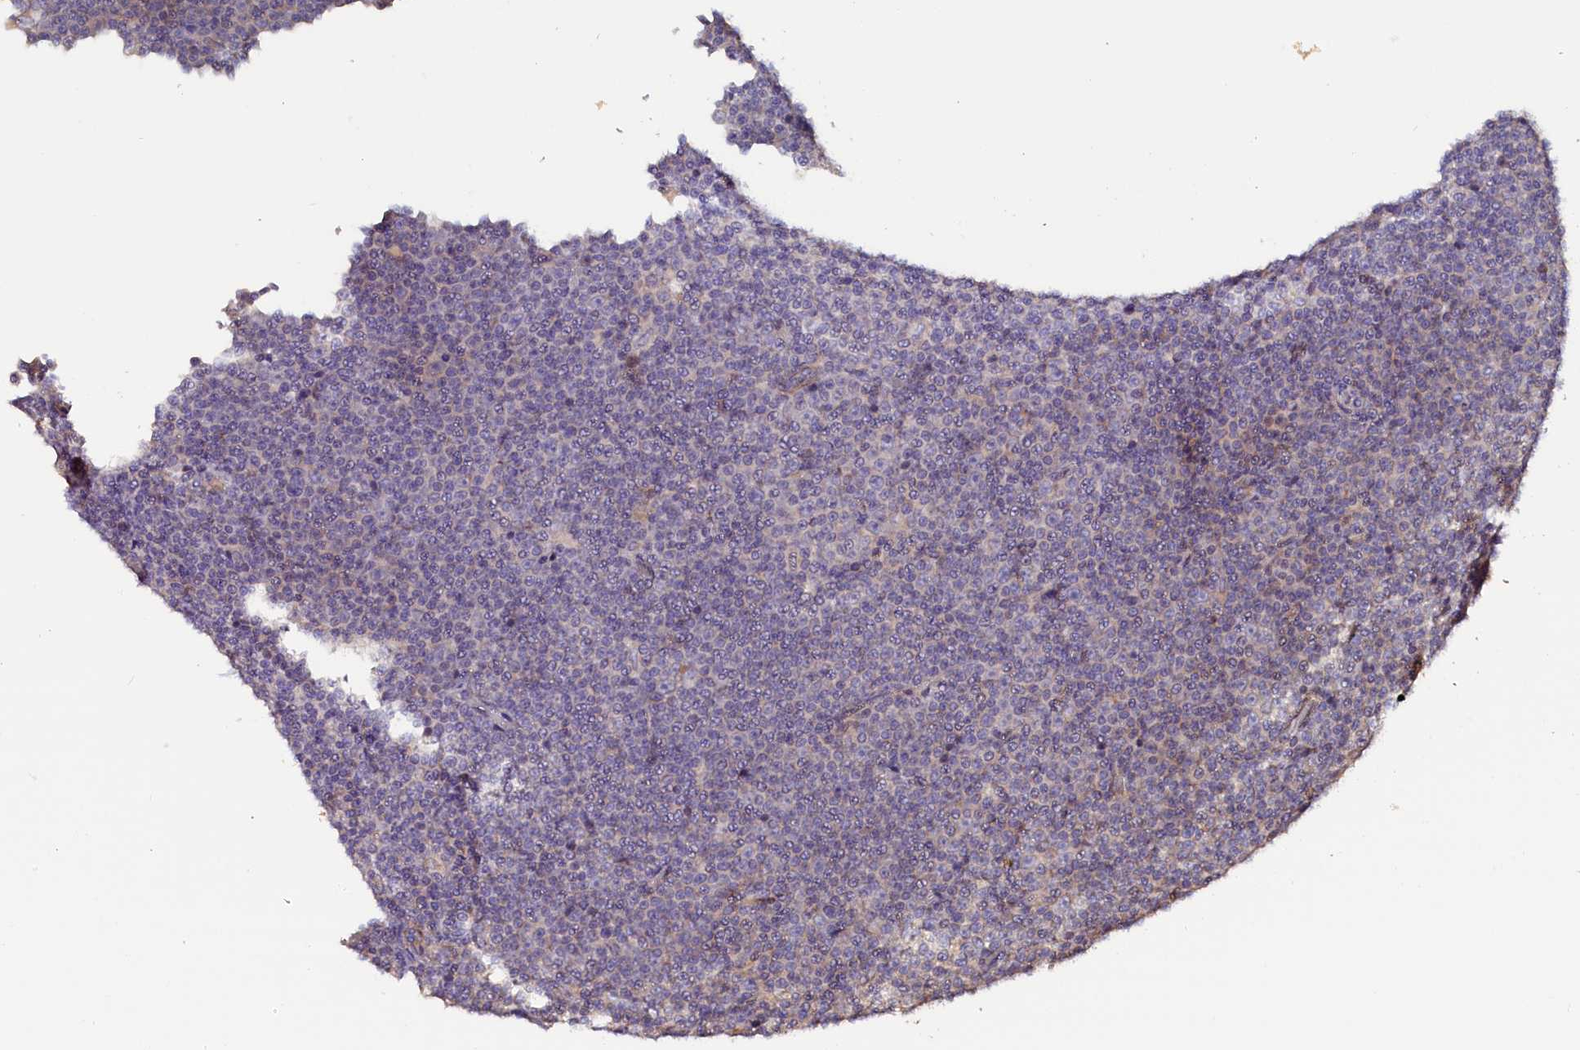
{"staining": {"intensity": "negative", "quantity": "none", "location": "none"}, "tissue": "lymphoma", "cell_type": "Tumor cells", "image_type": "cancer", "snomed": [{"axis": "morphology", "description": "Malignant lymphoma, non-Hodgkin's type, Low grade"}, {"axis": "topography", "description": "Lymph node"}], "caption": "Immunohistochemistry photomicrograph of neoplastic tissue: human lymphoma stained with DAB shows no significant protein staining in tumor cells.", "gene": "KATNB1", "patient": {"sex": "female", "age": 67}}